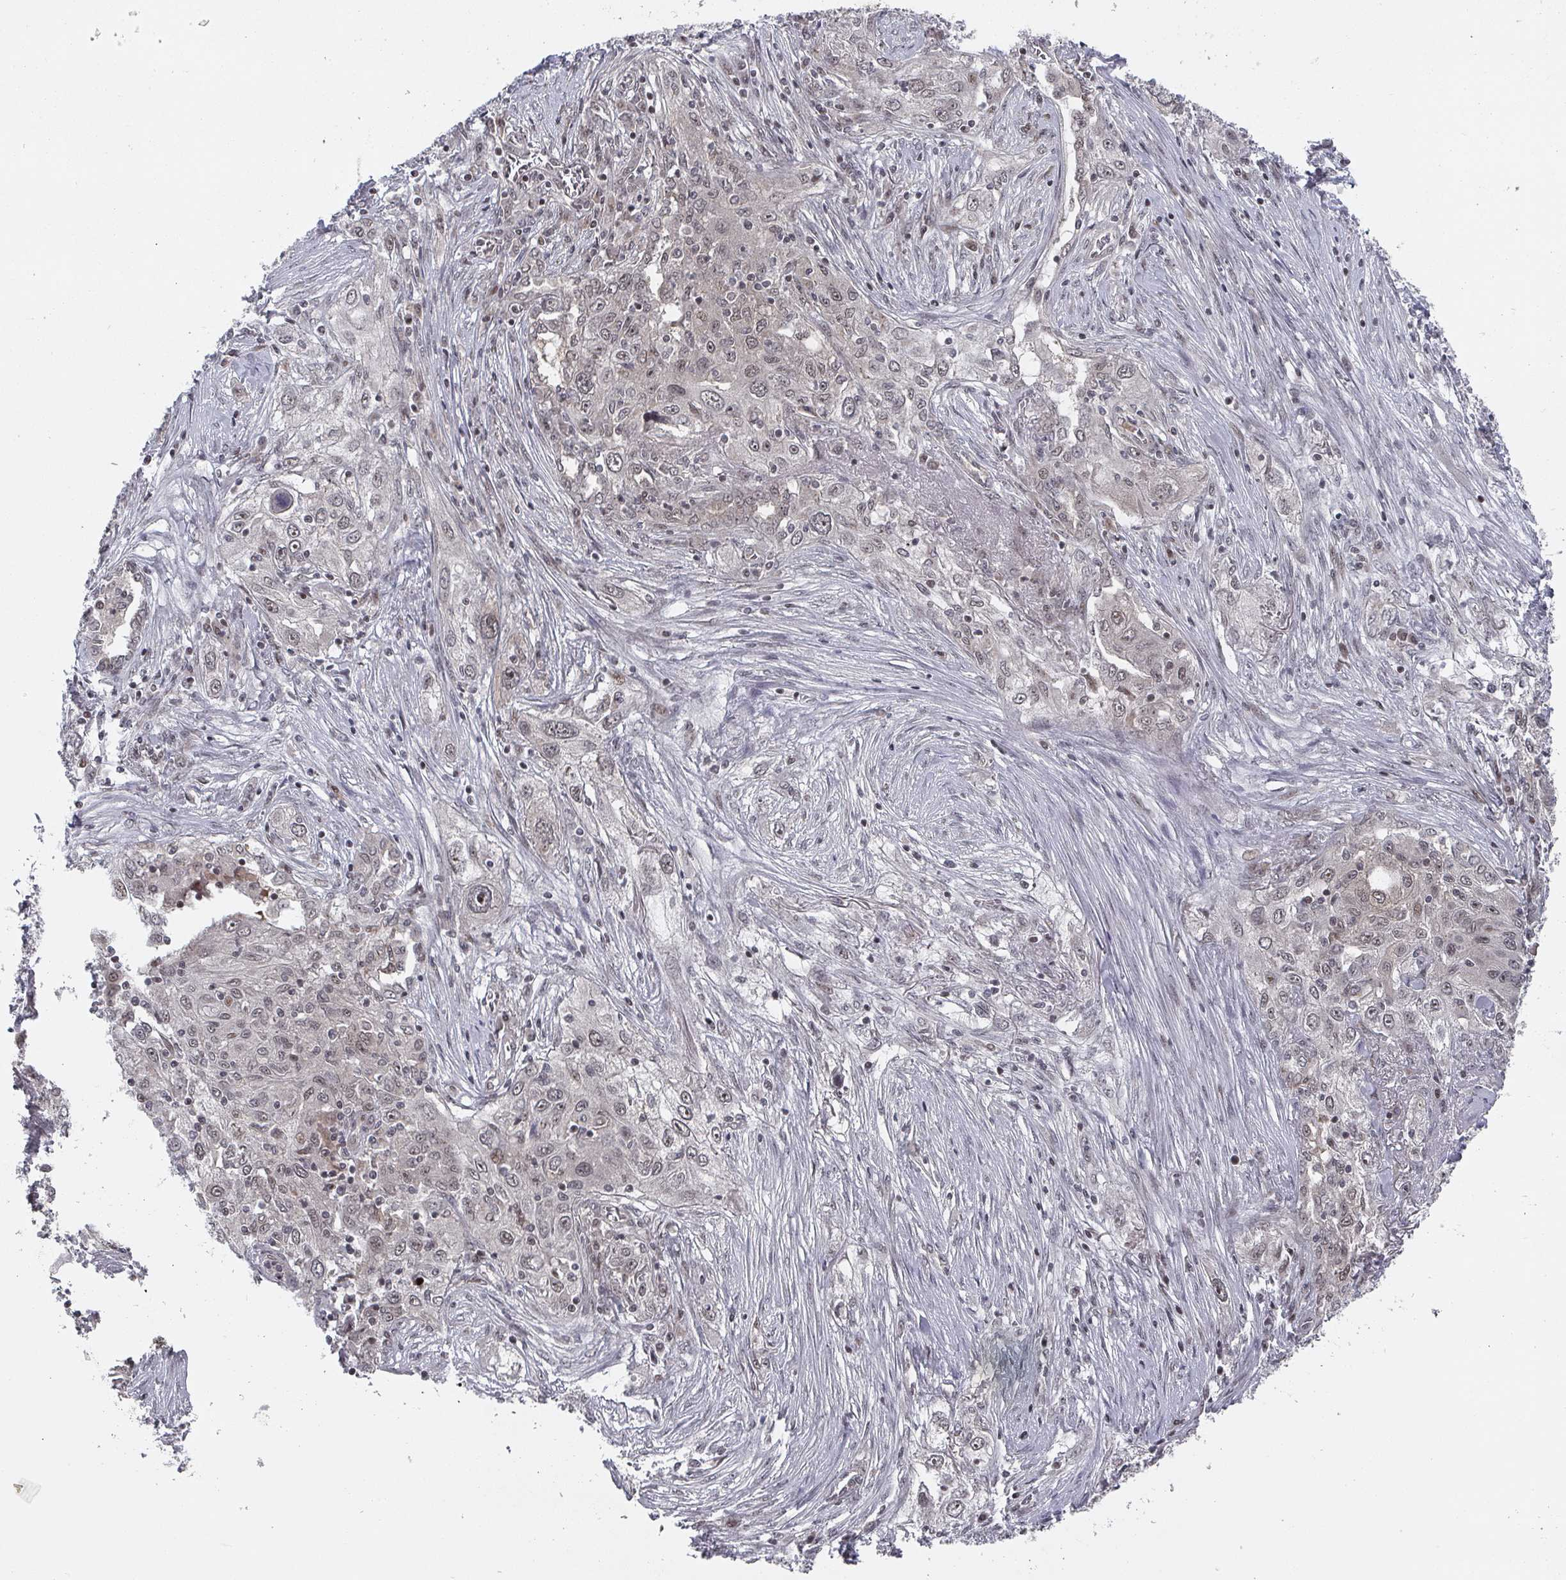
{"staining": {"intensity": "weak", "quantity": "25%-75%", "location": "cytoplasmic/membranous,nuclear"}, "tissue": "lung cancer", "cell_type": "Tumor cells", "image_type": "cancer", "snomed": [{"axis": "morphology", "description": "Squamous cell carcinoma, NOS"}, {"axis": "topography", "description": "Lung"}], "caption": "Lung cancer was stained to show a protein in brown. There is low levels of weak cytoplasmic/membranous and nuclear positivity in about 25%-75% of tumor cells. (DAB IHC, brown staining for protein, blue staining for nuclei).", "gene": "KIF1C", "patient": {"sex": "female", "age": 69}}